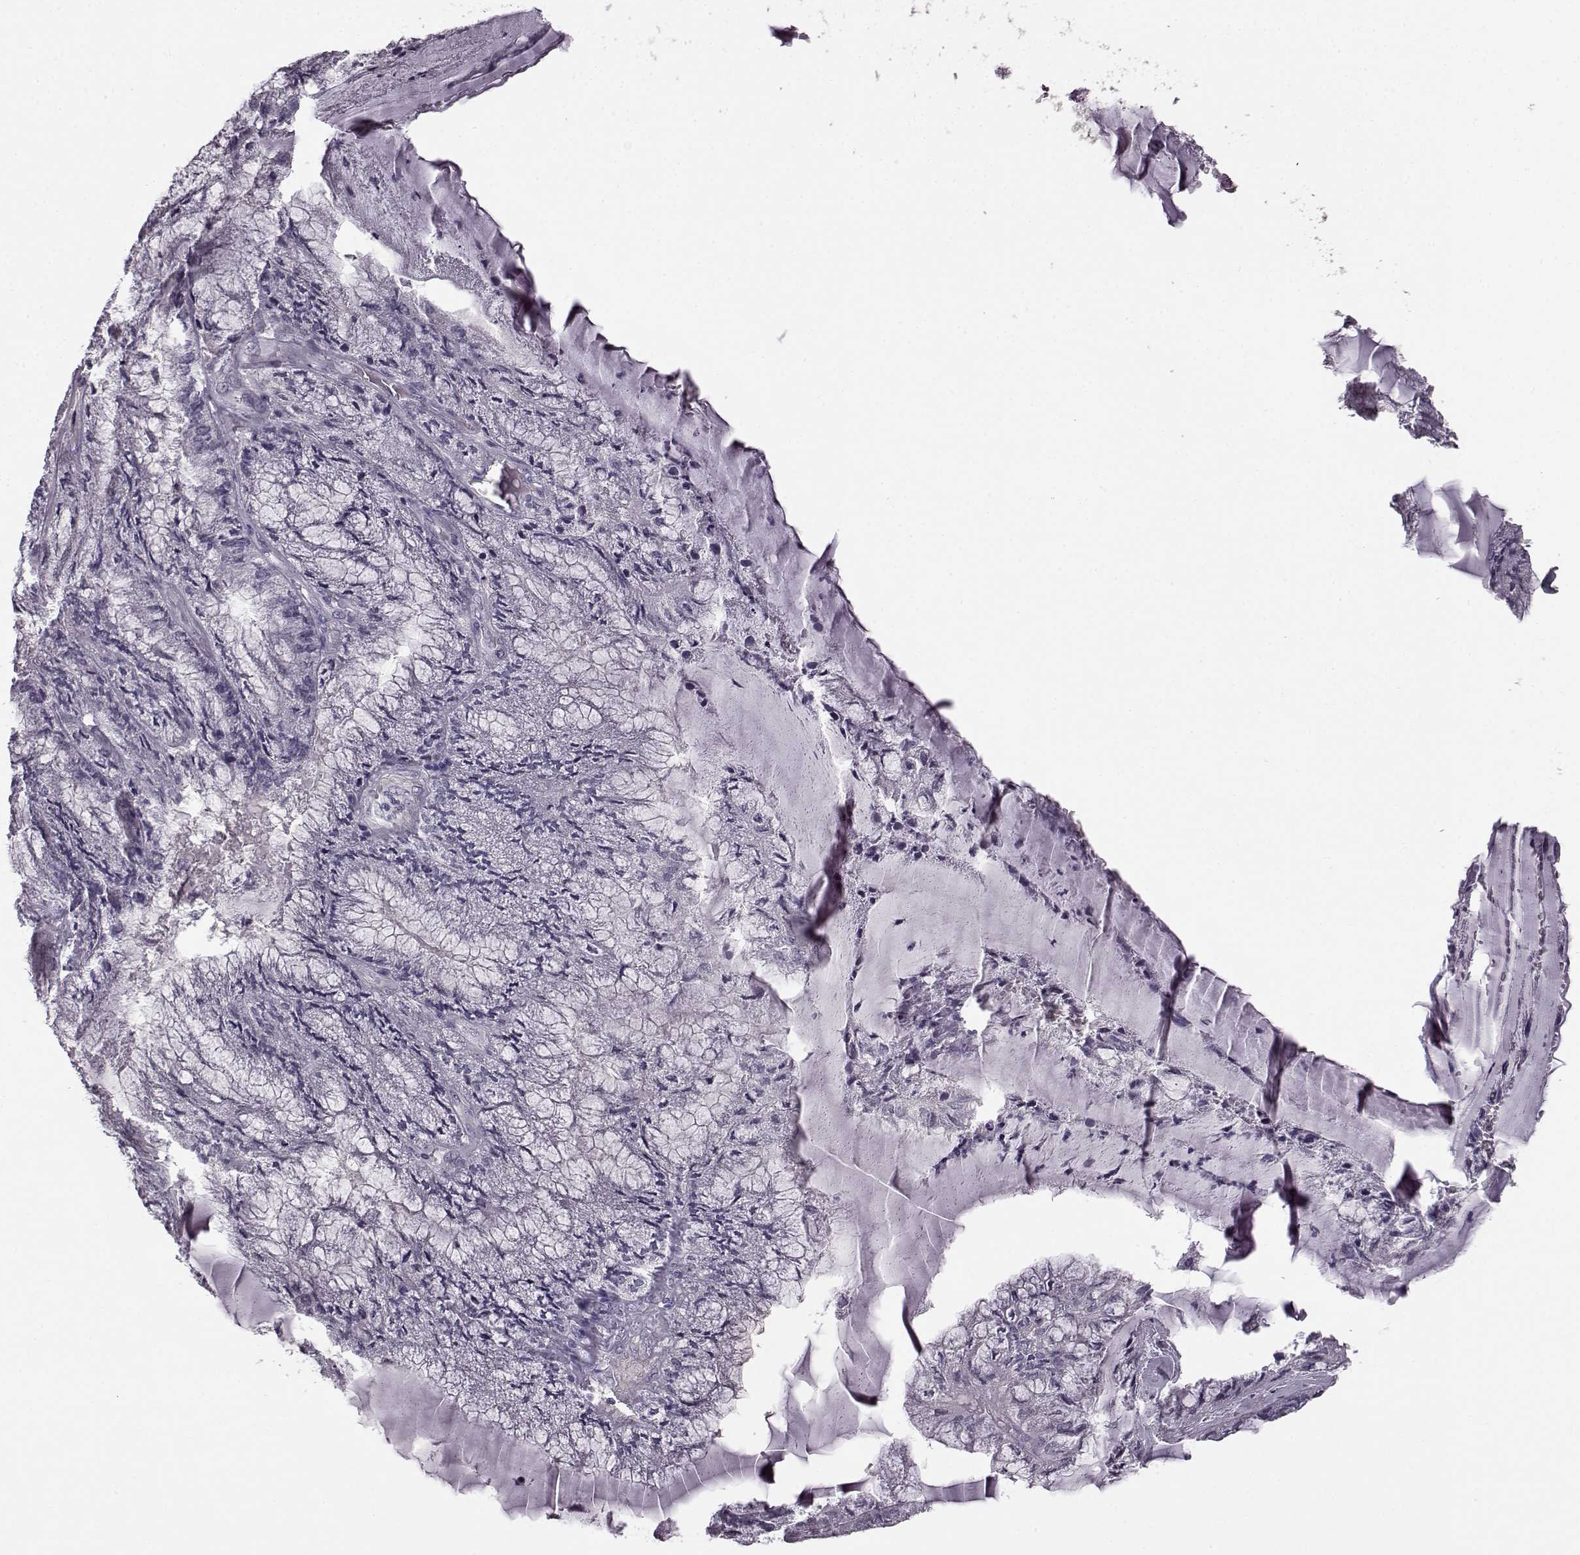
{"staining": {"intensity": "negative", "quantity": "none", "location": "none"}, "tissue": "endometrial cancer", "cell_type": "Tumor cells", "image_type": "cancer", "snomed": [{"axis": "morphology", "description": "Carcinoma, NOS"}, {"axis": "topography", "description": "Endometrium"}], "caption": "This is an immunohistochemistry (IHC) image of endometrial carcinoma. There is no positivity in tumor cells.", "gene": "SLCO3A1", "patient": {"sex": "female", "age": 62}}